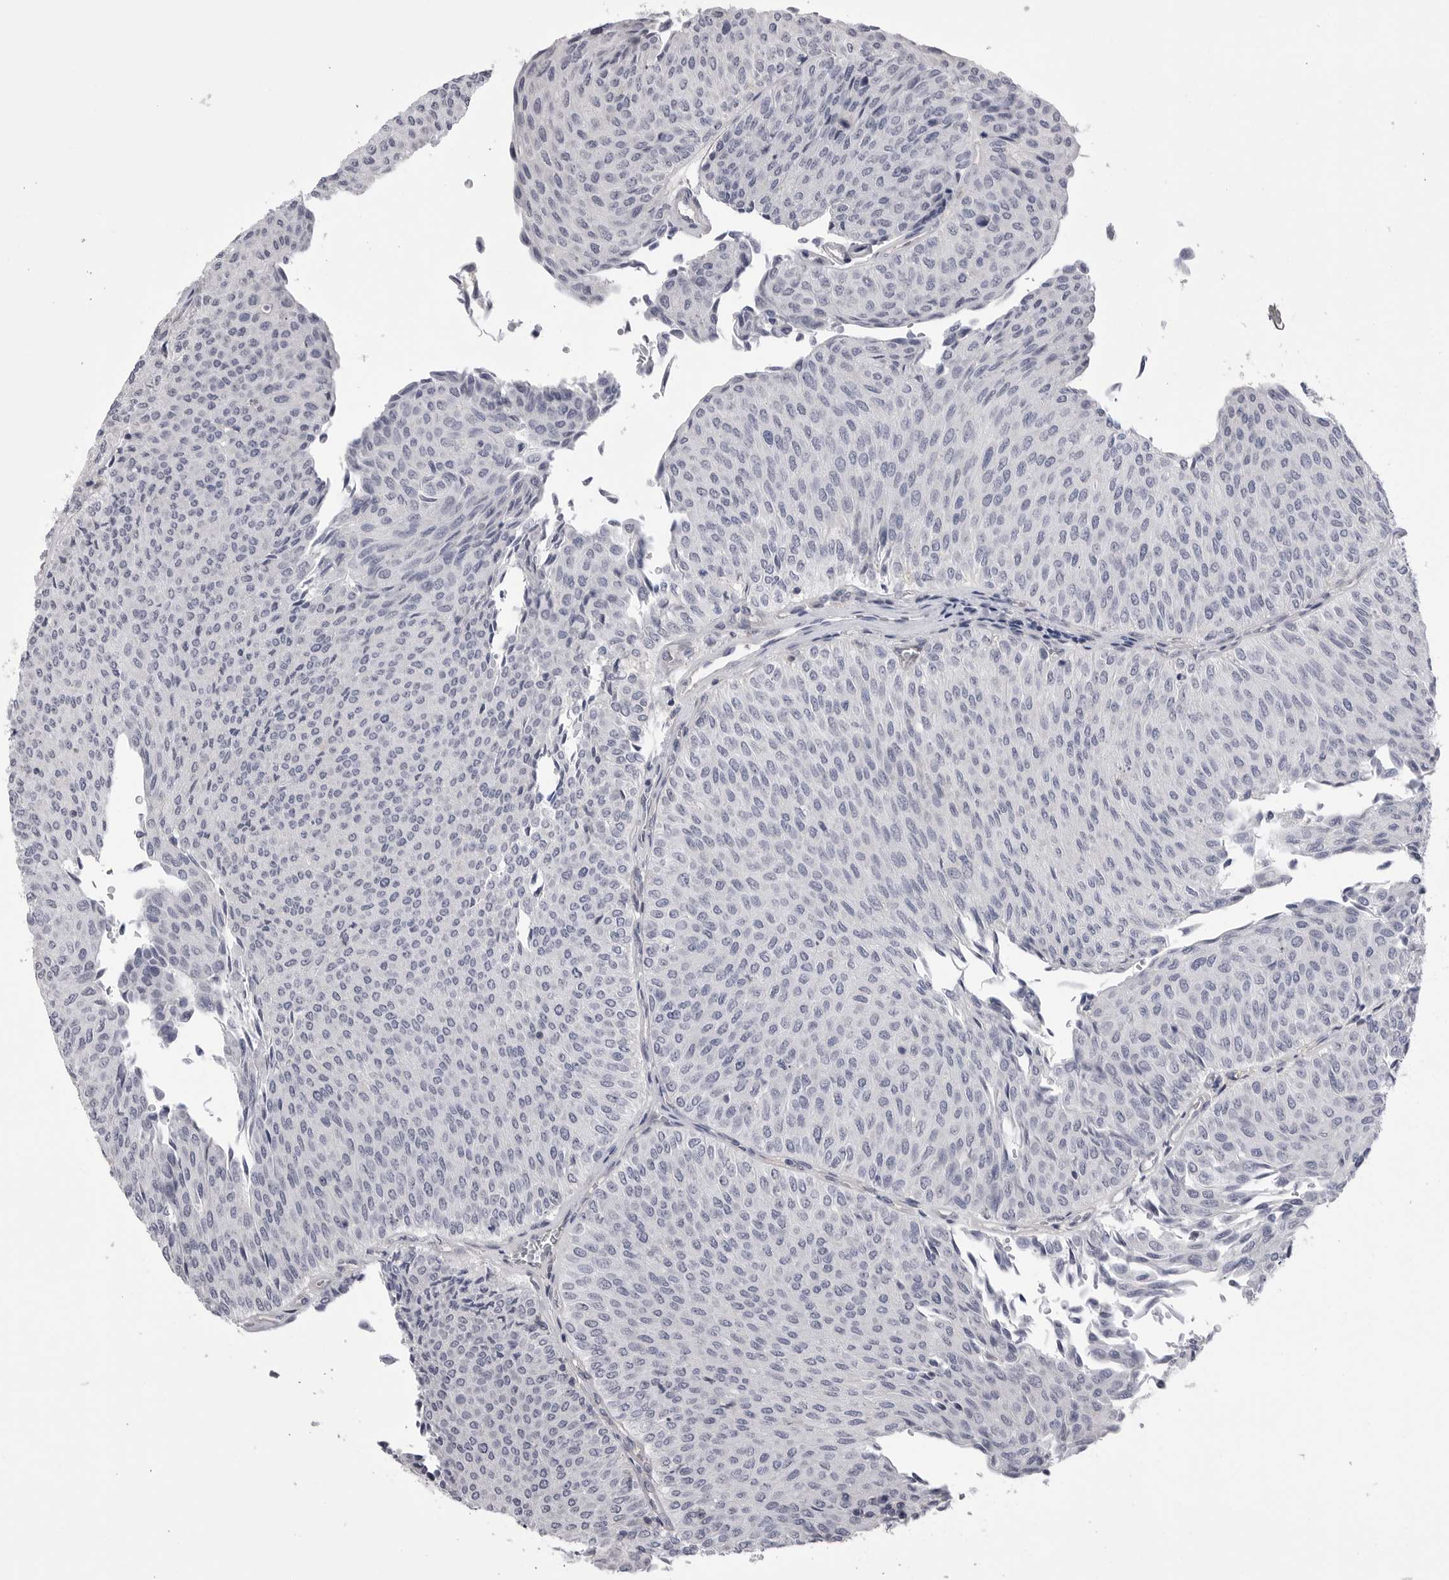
{"staining": {"intensity": "negative", "quantity": "none", "location": "none"}, "tissue": "urothelial cancer", "cell_type": "Tumor cells", "image_type": "cancer", "snomed": [{"axis": "morphology", "description": "Urothelial carcinoma, Low grade"}, {"axis": "topography", "description": "Urinary bladder"}], "caption": "IHC histopathology image of neoplastic tissue: human urothelial carcinoma (low-grade) stained with DAB (3,3'-diaminobenzidine) demonstrates no significant protein staining in tumor cells. (Brightfield microscopy of DAB IHC at high magnification).", "gene": "DLGAP3", "patient": {"sex": "male", "age": 78}}